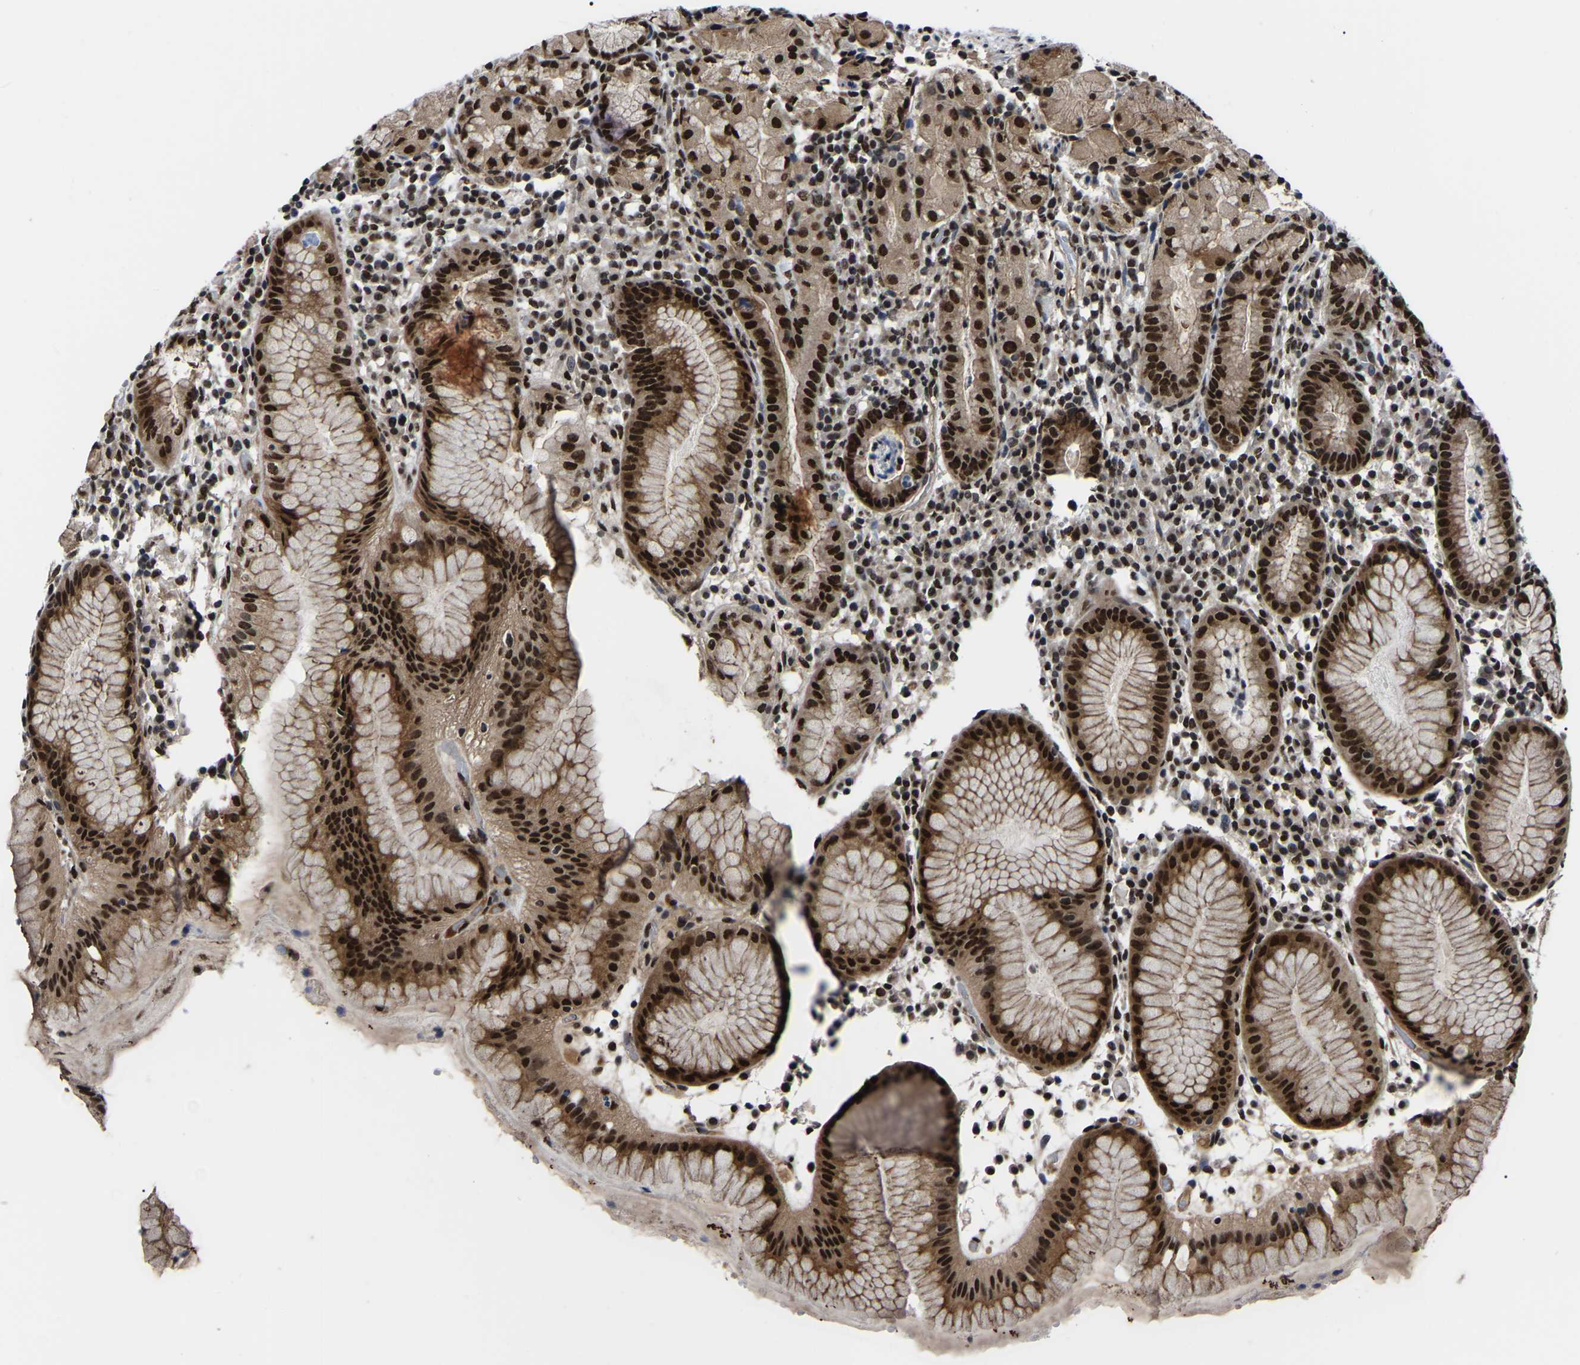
{"staining": {"intensity": "strong", "quantity": "25%-75%", "location": "cytoplasmic/membranous,nuclear"}, "tissue": "stomach", "cell_type": "Glandular cells", "image_type": "normal", "snomed": [{"axis": "morphology", "description": "Normal tissue, NOS"}, {"axis": "topography", "description": "Stomach"}, {"axis": "topography", "description": "Stomach, lower"}], "caption": "About 25%-75% of glandular cells in unremarkable stomach show strong cytoplasmic/membranous,nuclear protein expression as visualized by brown immunohistochemical staining.", "gene": "TRIM35", "patient": {"sex": "female", "age": 75}}